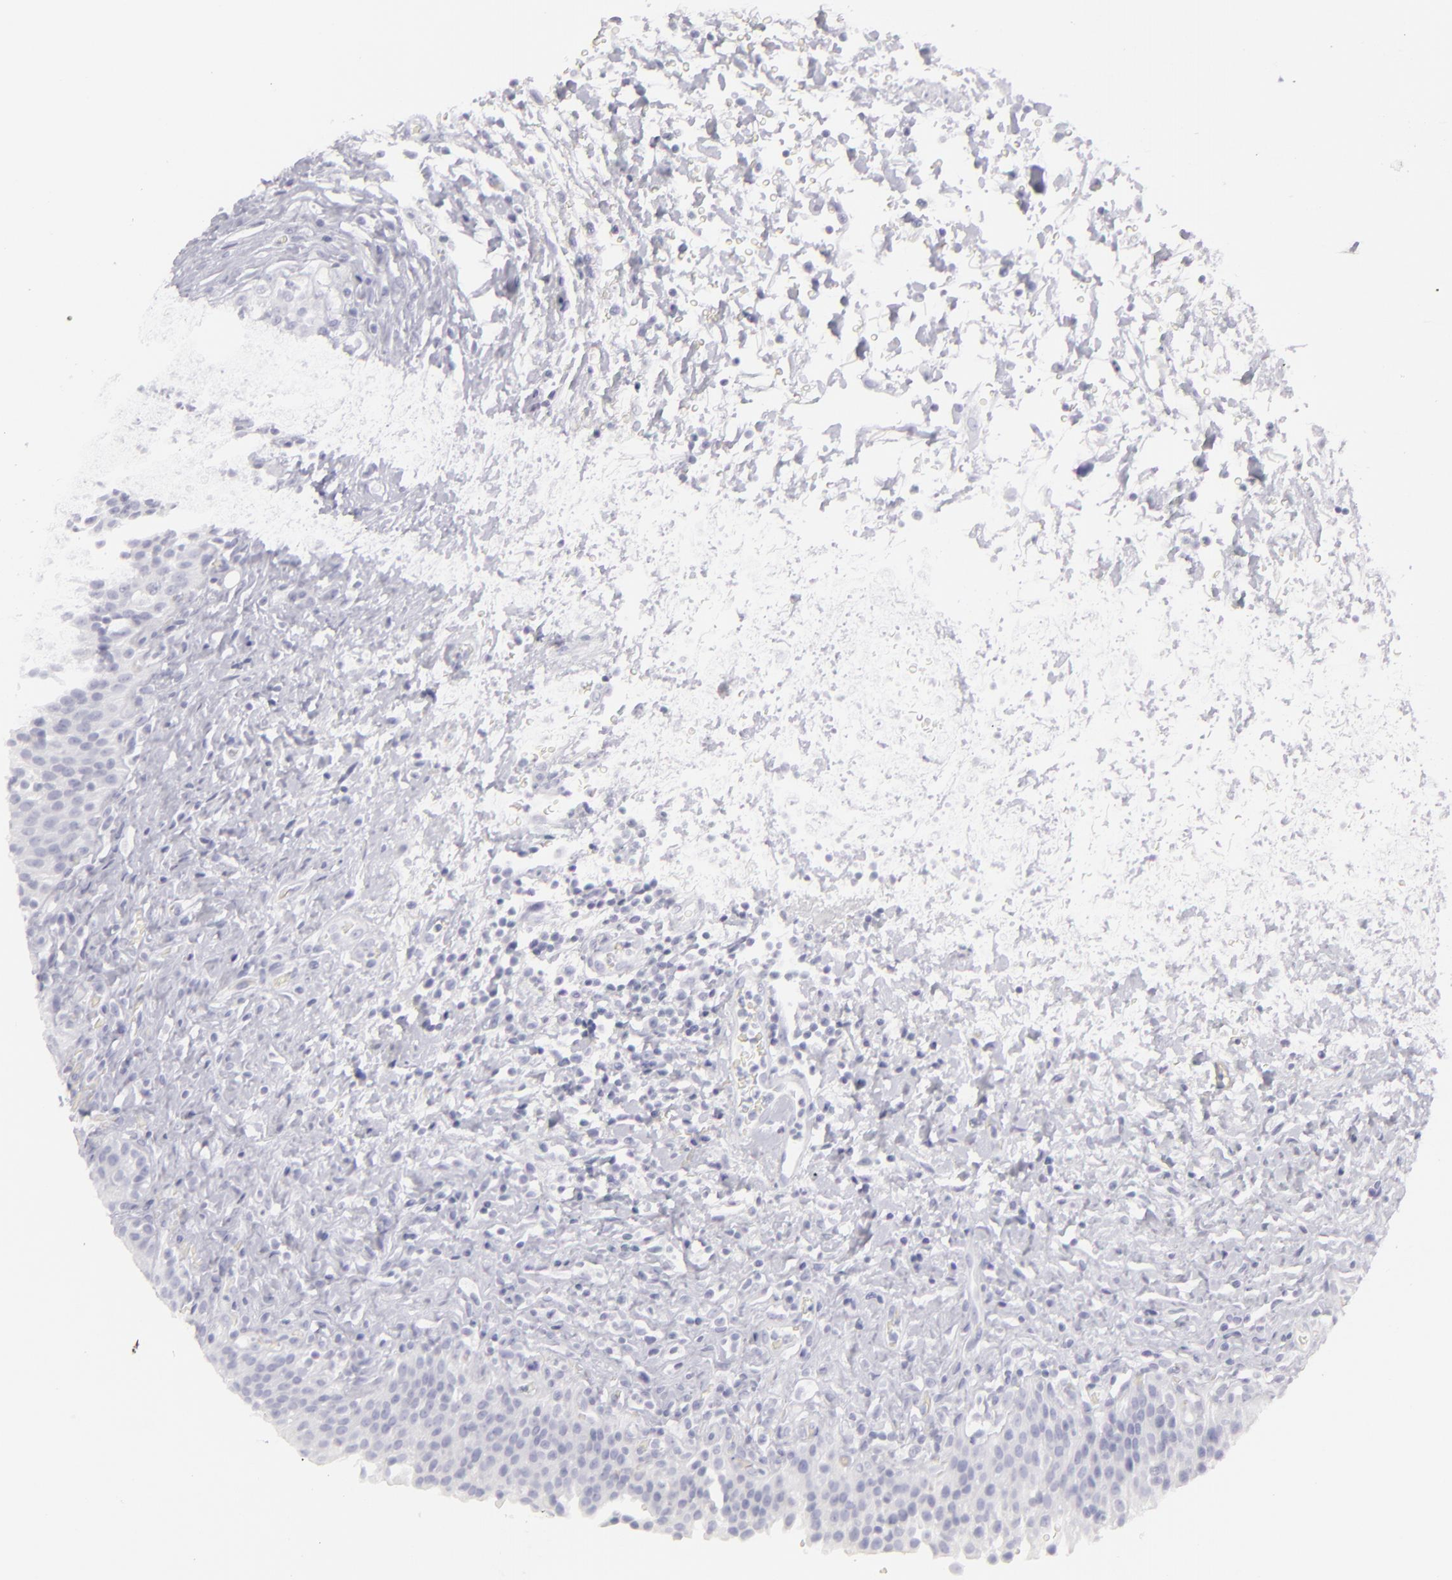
{"staining": {"intensity": "negative", "quantity": "none", "location": "none"}, "tissue": "urinary bladder", "cell_type": "Urothelial cells", "image_type": "normal", "snomed": [{"axis": "morphology", "description": "Normal tissue, NOS"}, {"axis": "topography", "description": "Urinary bladder"}], "caption": "An immunohistochemistry (IHC) histopathology image of unremarkable urinary bladder is shown. There is no staining in urothelial cells of urinary bladder.", "gene": "FLG", "patient": {"sex": "male", "age": 51}}